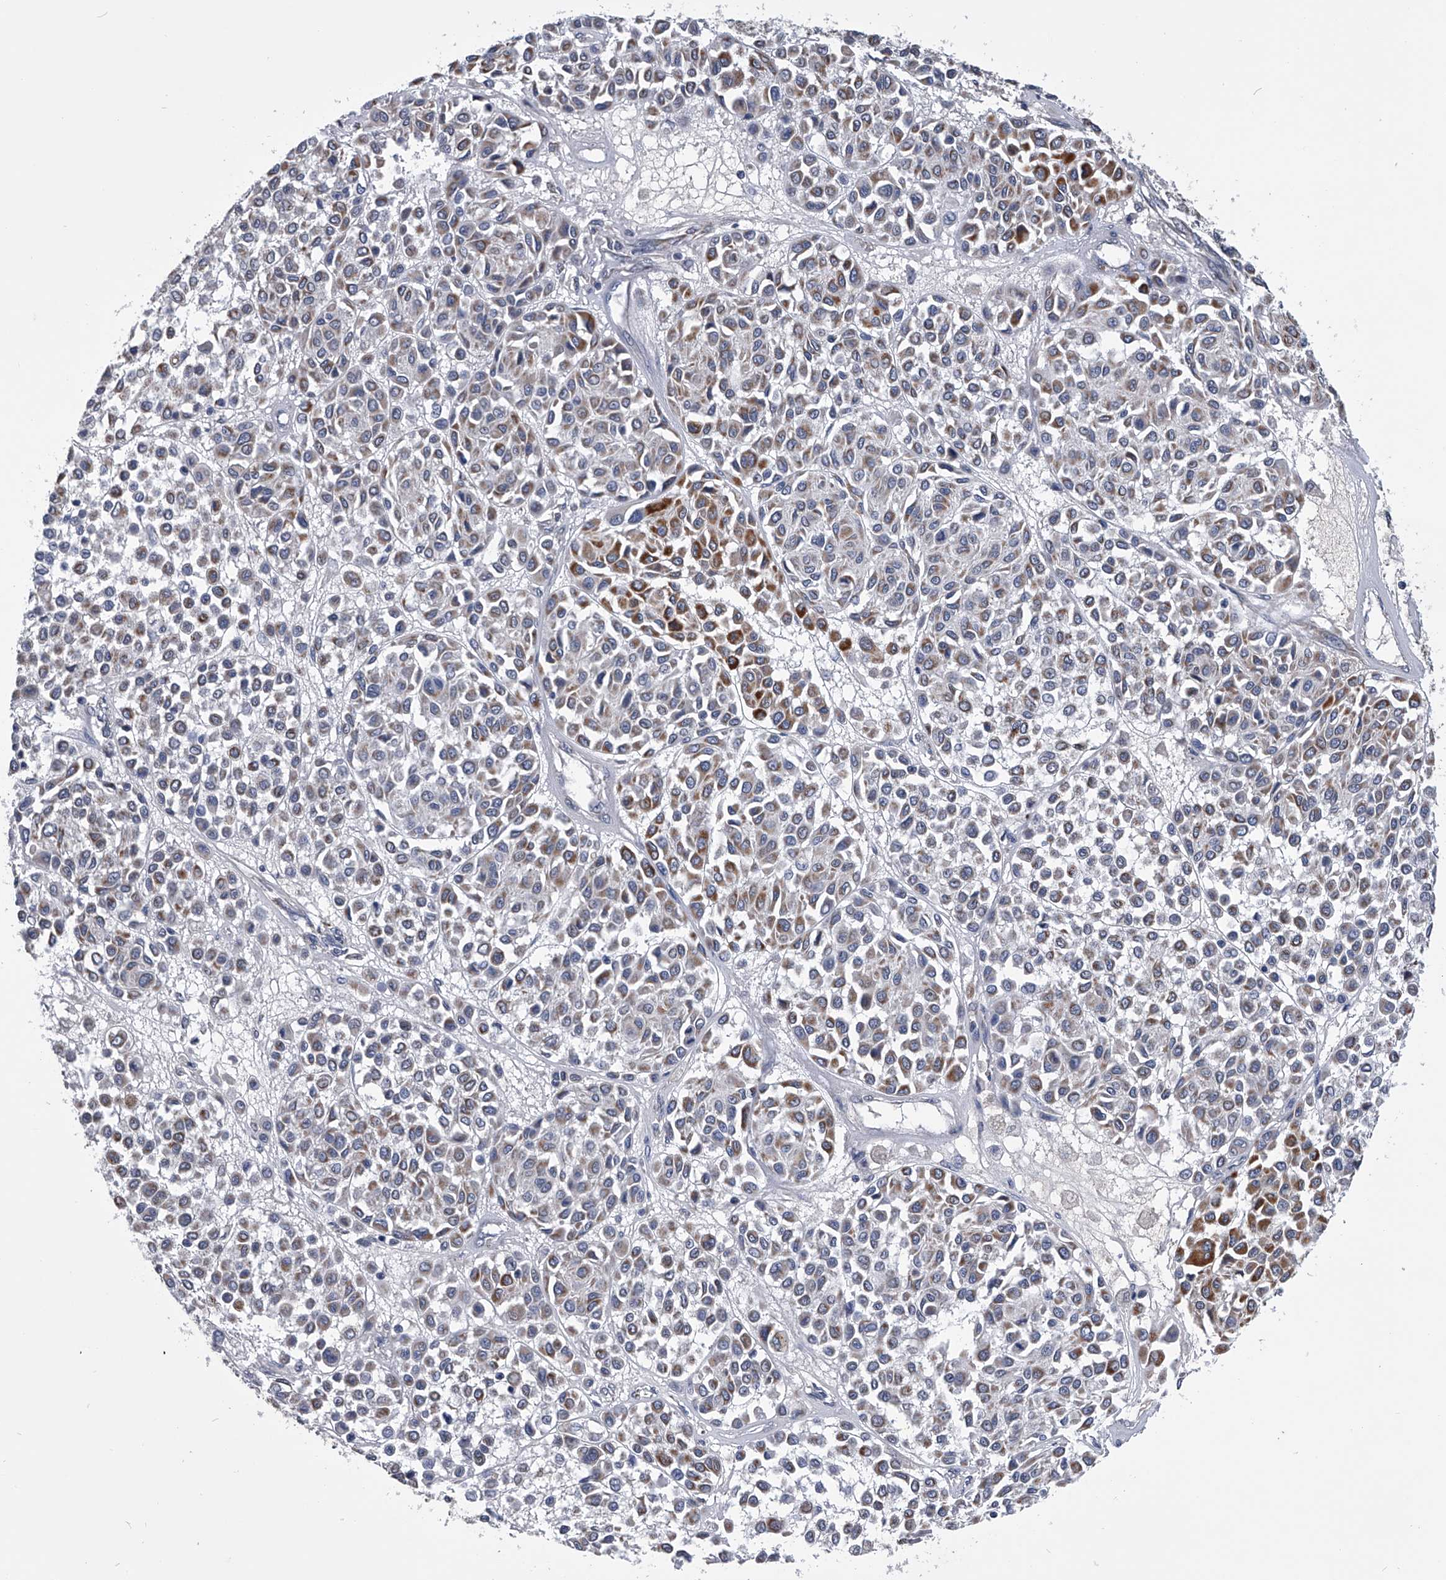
{"staining": {"intensity": "moderate", "quantity": "25%-75%", "location": "cytoplasmic/membranous"}, "tissue": "melanoma", "cell_type": "Tumor cells", "image_type": "cancer", "snomed": [{"axis": "morphology", "description": "Malignant melanoma, Metastatic site"}, {"axis": "topography", "description": "Soft tissue"}], "caption": "Immunohistochemical staining of malignant melanoma (metastatic site) exhibits medium levels of moderate cytoplasmic/membranous protein positivity in about 25%-75% of tumor cells. Immunohistochemistry stains the protein in brown and the nuclei are stained blue.", "gene": "OAT", "patient": {"sex": "male", "age": 41}}